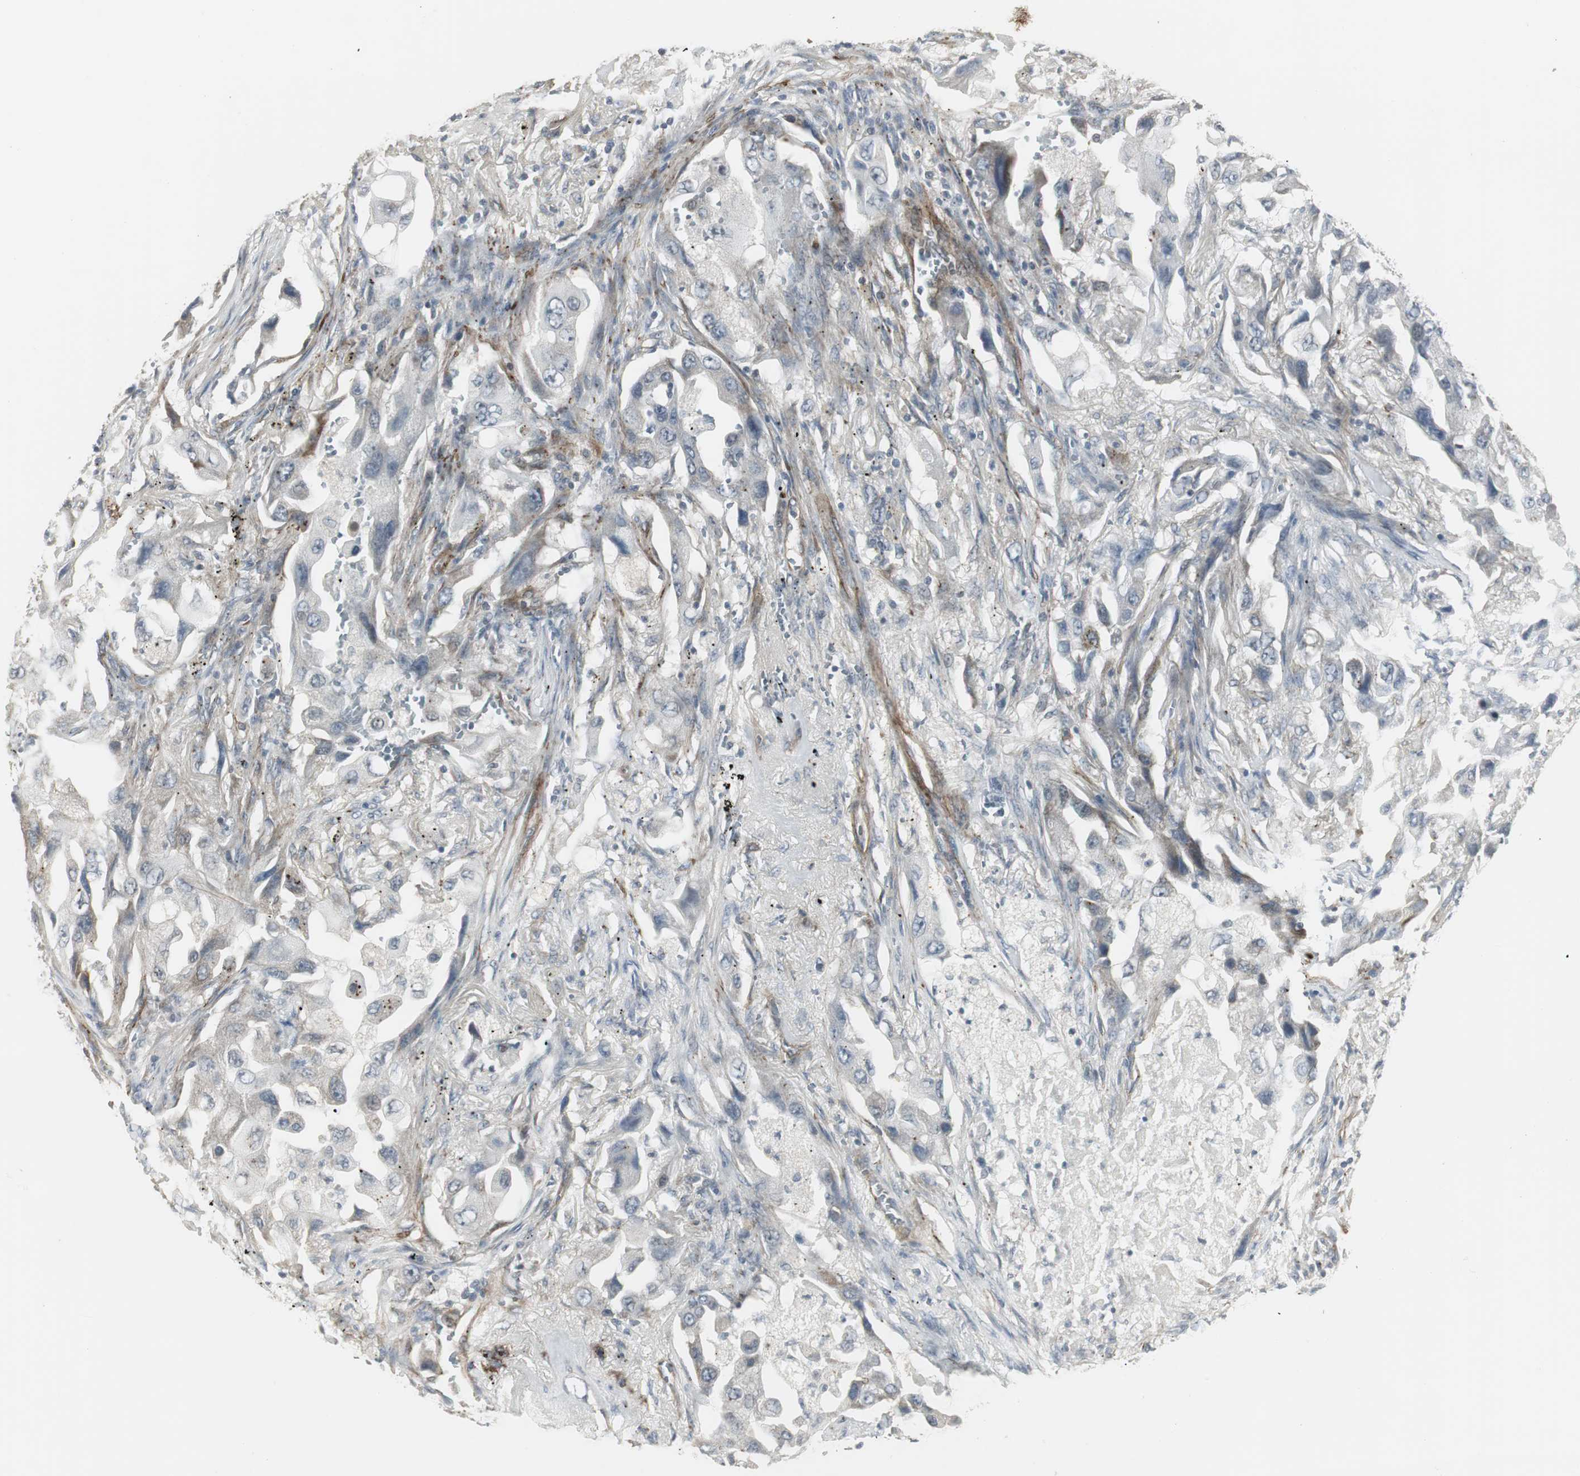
{"staining": {"intensity": "weak", "quantity": "<25%", "location": "cytoplasmic/membranous"}, "tissue": "lung cancer", "cell_type": "Tumor cells", "image_type": "cancer", "snomed": [{"axis": "morphology", "description": "Adenocarcinoma, NOS"}, {"axis": "topography", "description": "Lung"}], "caption": "DAB (3,3'-diaminobenzidine) immunohistochemical staining of lung cancer (adenocarcinoma) displays no significant staining in tumor cells.", "gene": "SCYL3", "patient": {"sex": "female", "age": 65}}